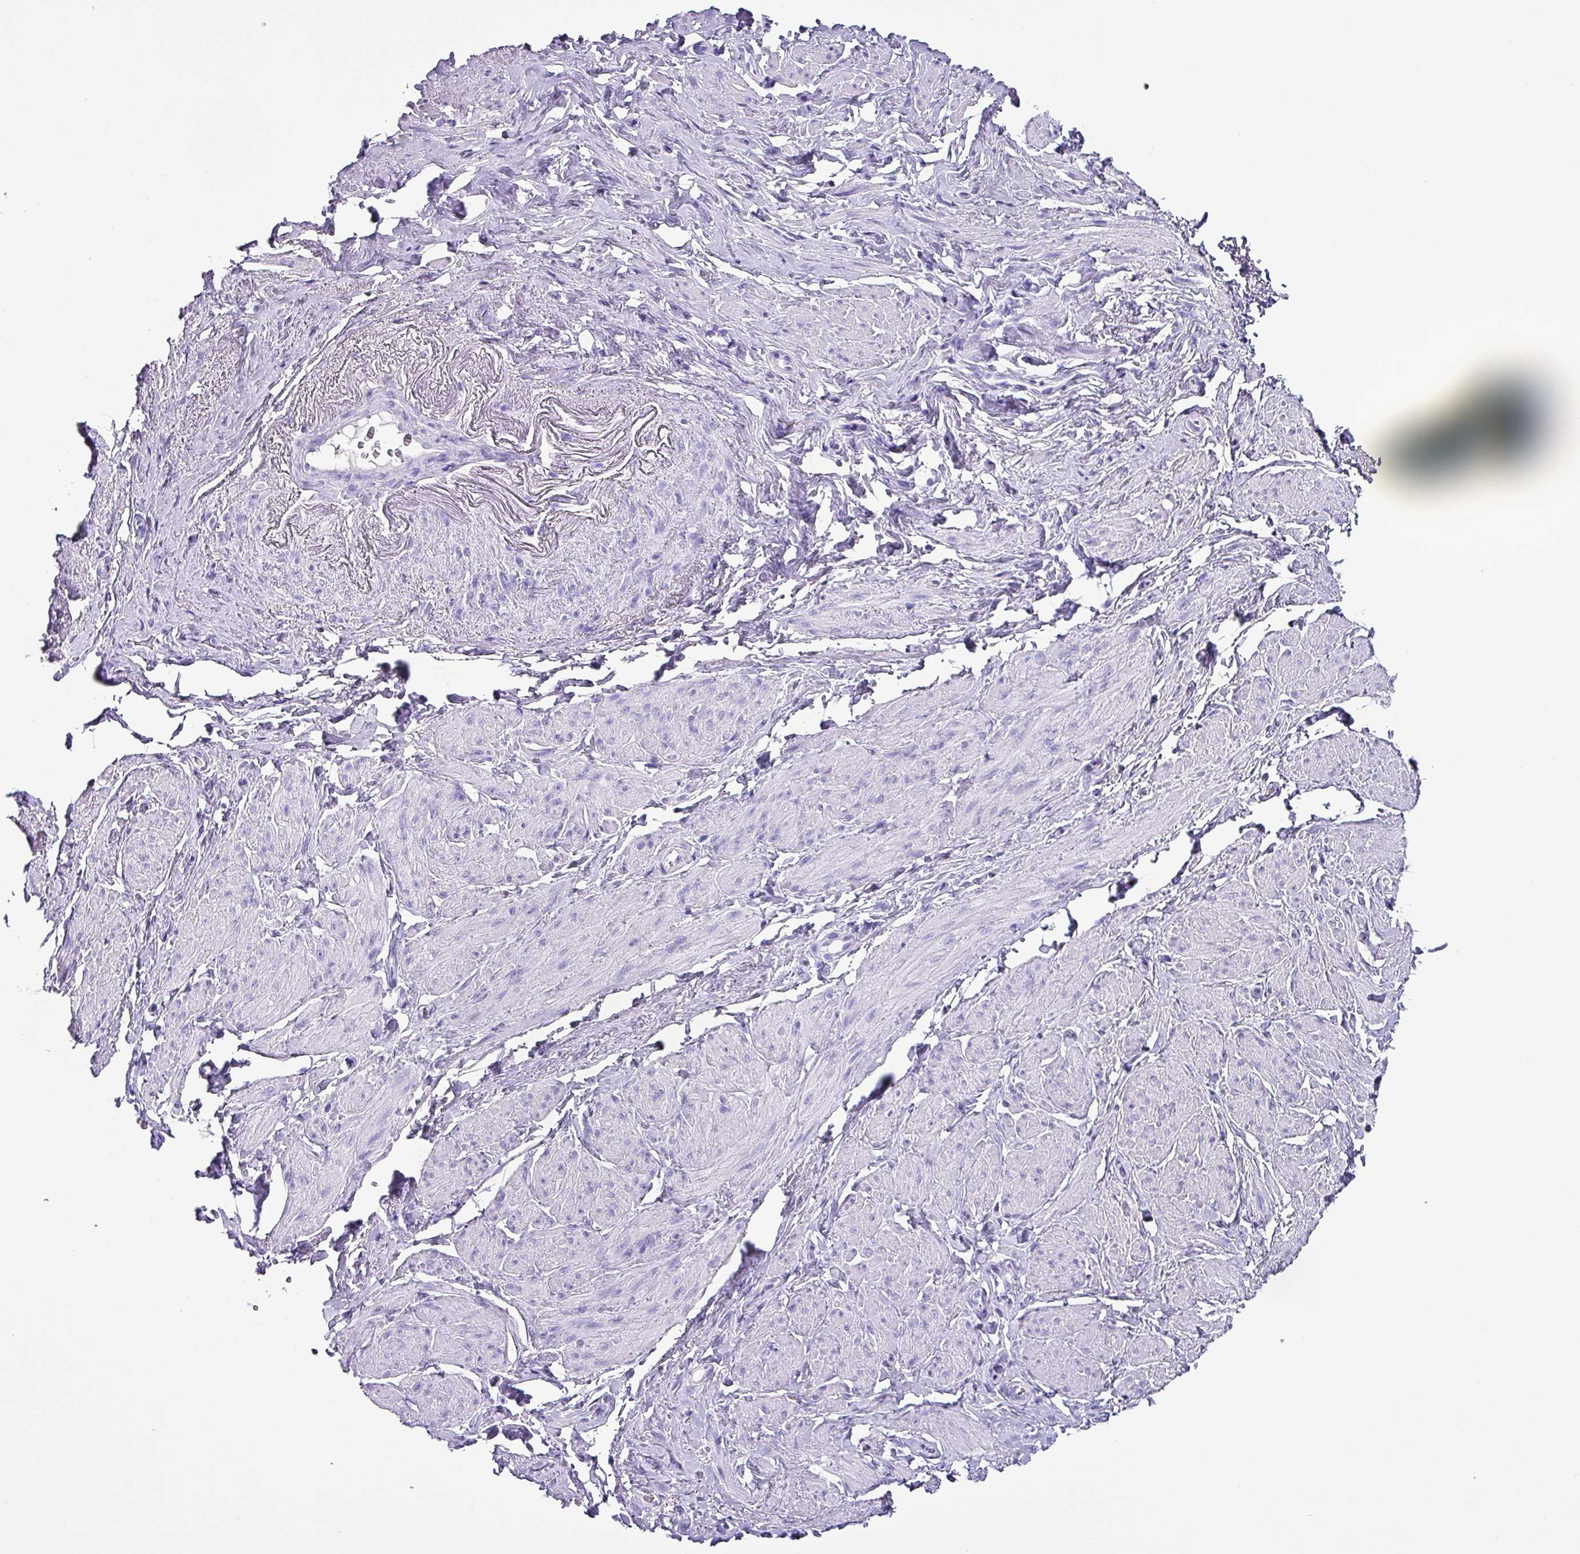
{"staining": {"intensity": "negative", "quantity": "none", "location": "none"}, "tissue": "smooth muscle", "cell_type": "Smooth muscle cells", "image_type": "normal", "snomed": [{"axis": "morphology", "description": "Normal tissue, NOS"}, {"axis": "topography", "description": "Smooth muscle"}, {"axis": "topography", "description": "Peripheral nerve tissue"}], "caption": "Smooth muscle cells are negative for brown protein staining in benign smooth muscle.", "gene": "KRT6A", "patient": {"sex": "male", "age": 69}}